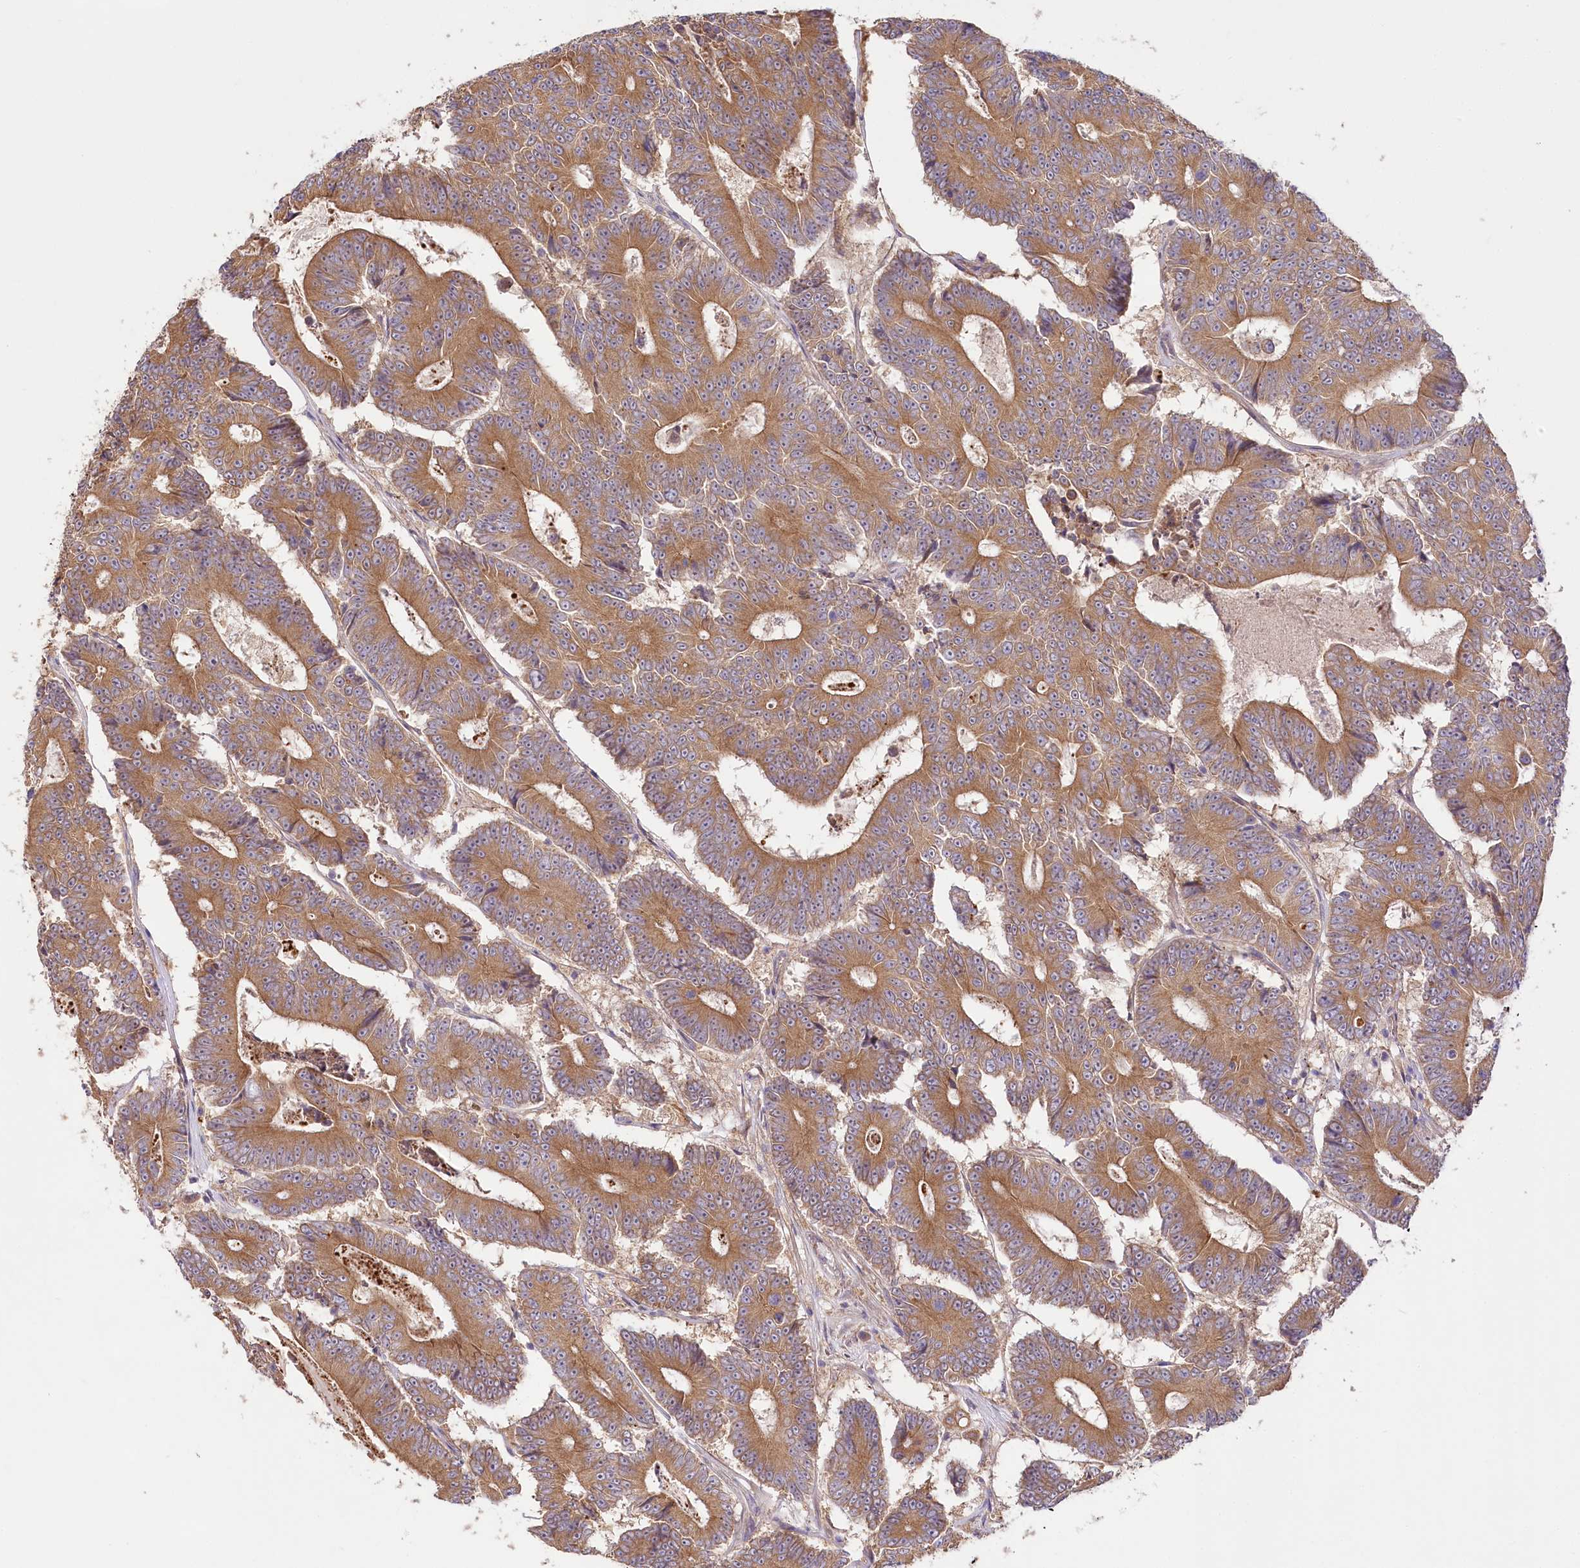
{"staining": {"intensity": "moderate", "quantity": ">75%", "location": "cytoplasmic/membranous"}, "tissue": "colorectal cancer", "cell_type": "Tumor cells", "image_type": "cancer", "snomed": [{"axis": "morphology", "description": "Adenocarcinoma, NOS"}, {"axis": "topography", "description": "Colon"}], "caption": "Human adenocarcinoma (colorectal) stained for a protein (brown) displays moderate cytoplasmic/membranous positive expression in about >75% of tumor cells.", "gene": "PYROXD1", "patient": {"sex": "male", "age": 83}}